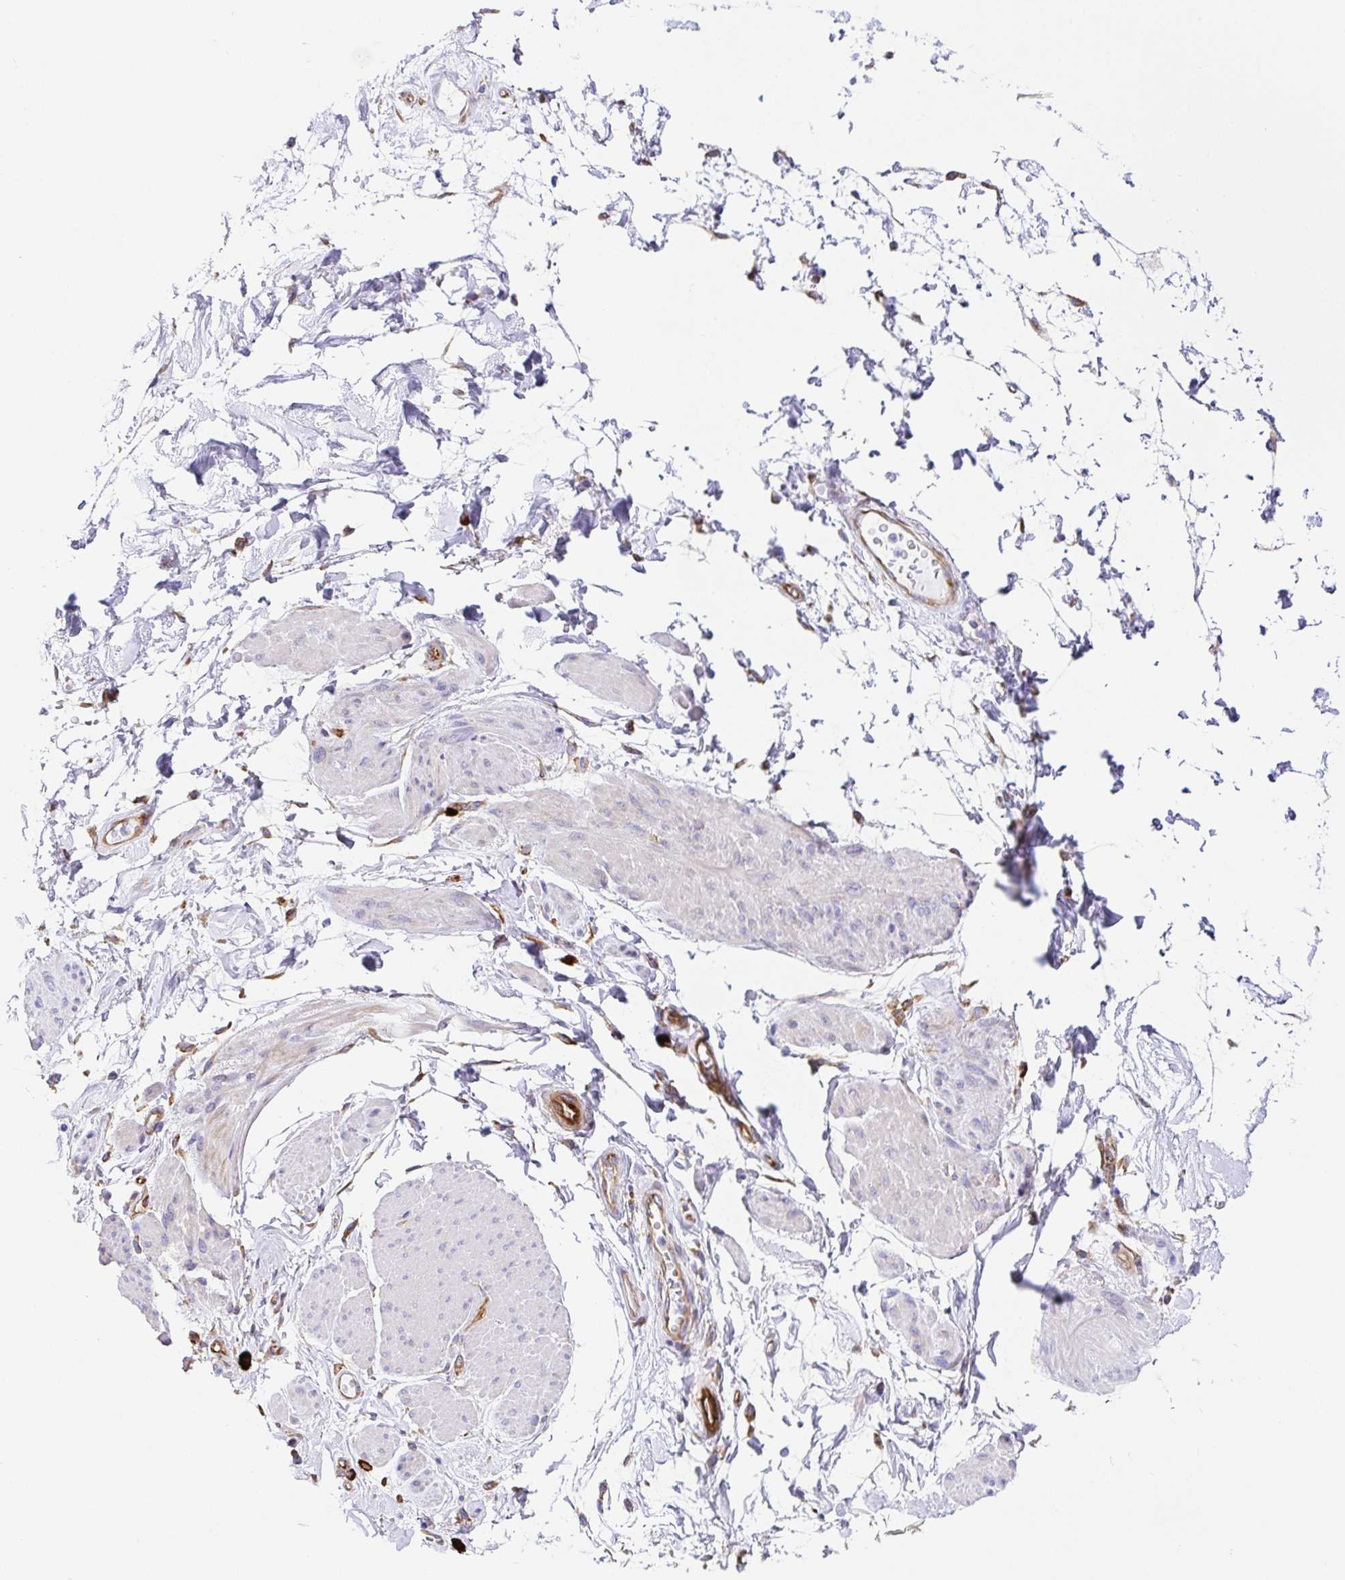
{"staining": {"intensity": "negative", "quantity": "none", "location": "none"}, "tissue": "soft tissue", "cell_type": "Fibroblasts", "image_type": "normal", "snomed": [{"axis": "morphology", "description": "Normal tissue, NOS"}, {"axis": "topography", "description": "Urinary bladder"}, {"axis": "topography", "description": "Peripheral nerve tissue"}], "caption": "High magnification brightfield microscopy of normal soft tissue stained with DAB (3,3'-diaminobenzidine) (brown) and counterstained with hematoxylin (blue): fibroblasts show no significant staining. (DAB immunohistochemistry (IHC) with hematoxylin counter stain).", "gene": "DOCK1", "patient": {"sex": "female", "age": 60}}